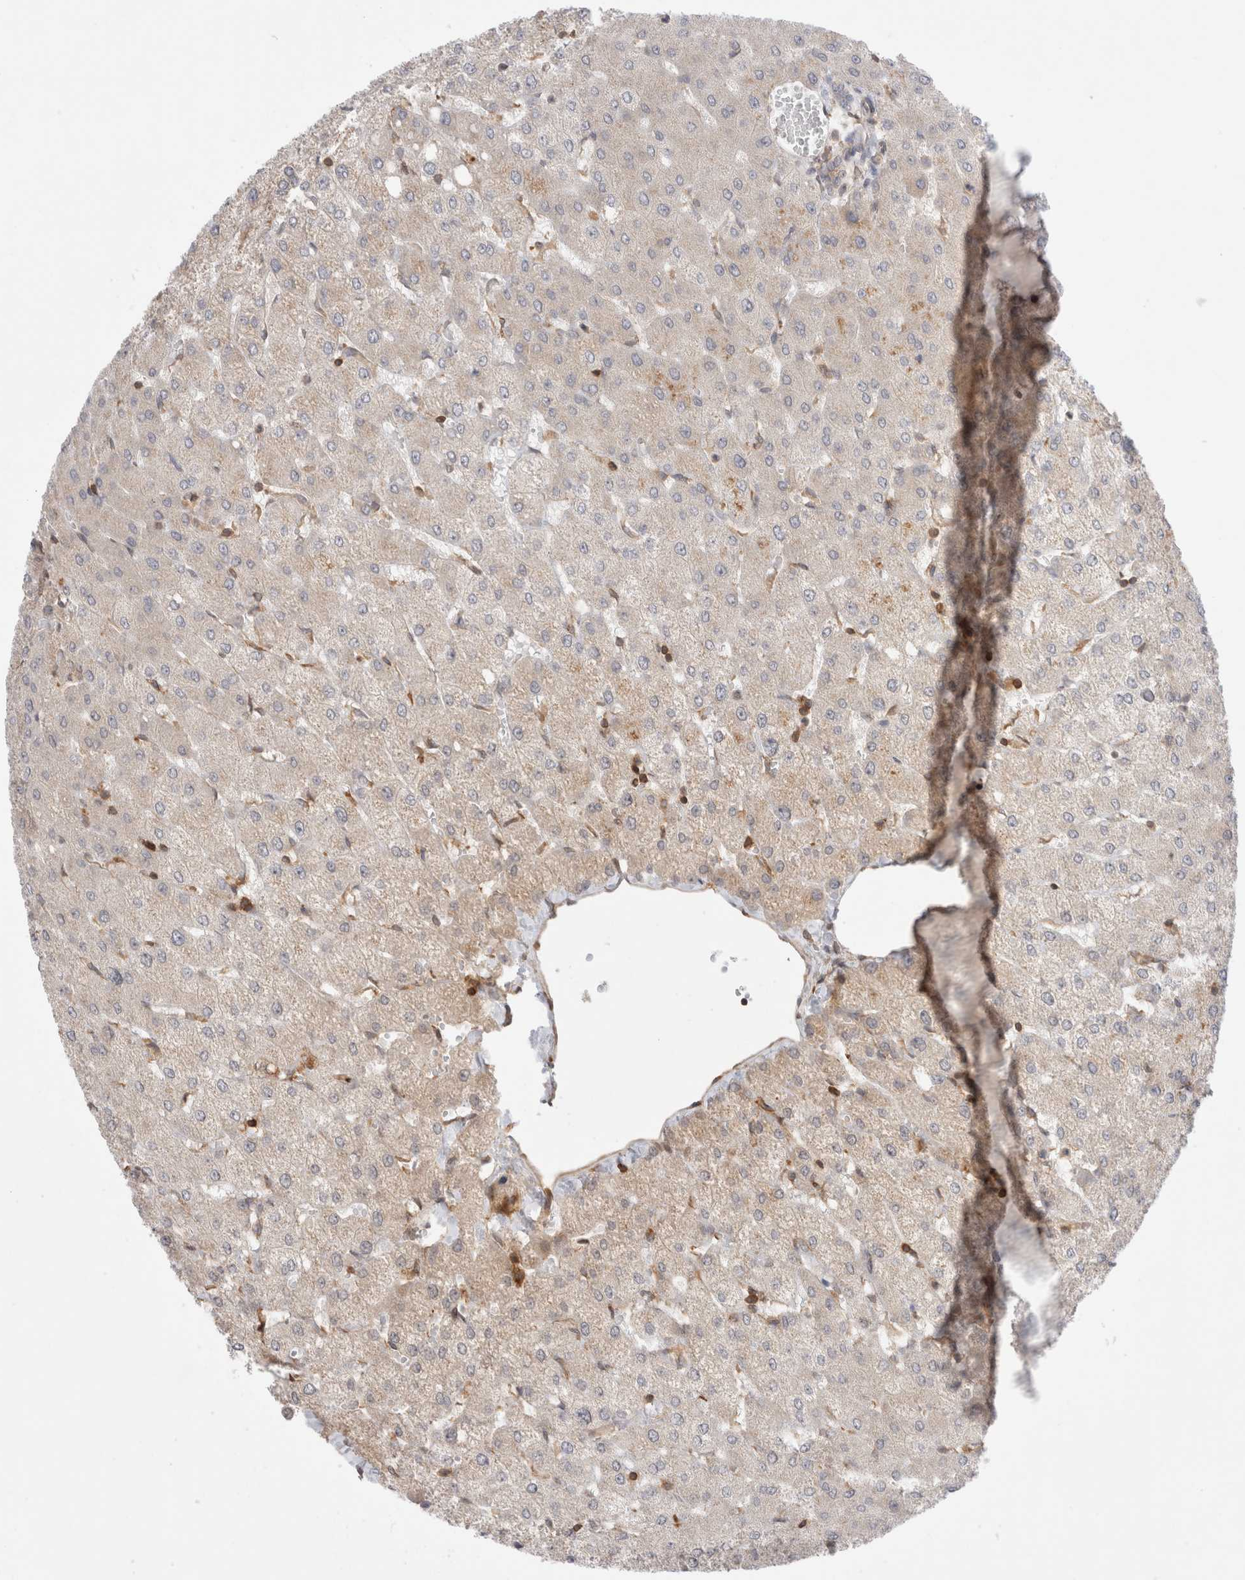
{"staining": {"intensity": "negative", "quantity": "none", "location": "none"}, "tissue": "liver", "cell_type": "Cholangiocytes", "image_type": "normal", "snomed": [{"axis": "morphology", "description": "Normal tissue, NOS"}, {"axis": "topography", "description": "Liver"}], "caption": "Immunohistochemistry (IHC) histopathology image of unremarkable liver: human liver stained with DAB (3,3'-diaminobenzidine) shows no significant protein positivity in cholangiocytes. (Brightfield microscopy of DAB (3,3'-diaminobenzidine) immunohistochemistry (IHC) at high magnification).", "gene": "NFKB1", "patient": {"sex": "female", "age": 54}}